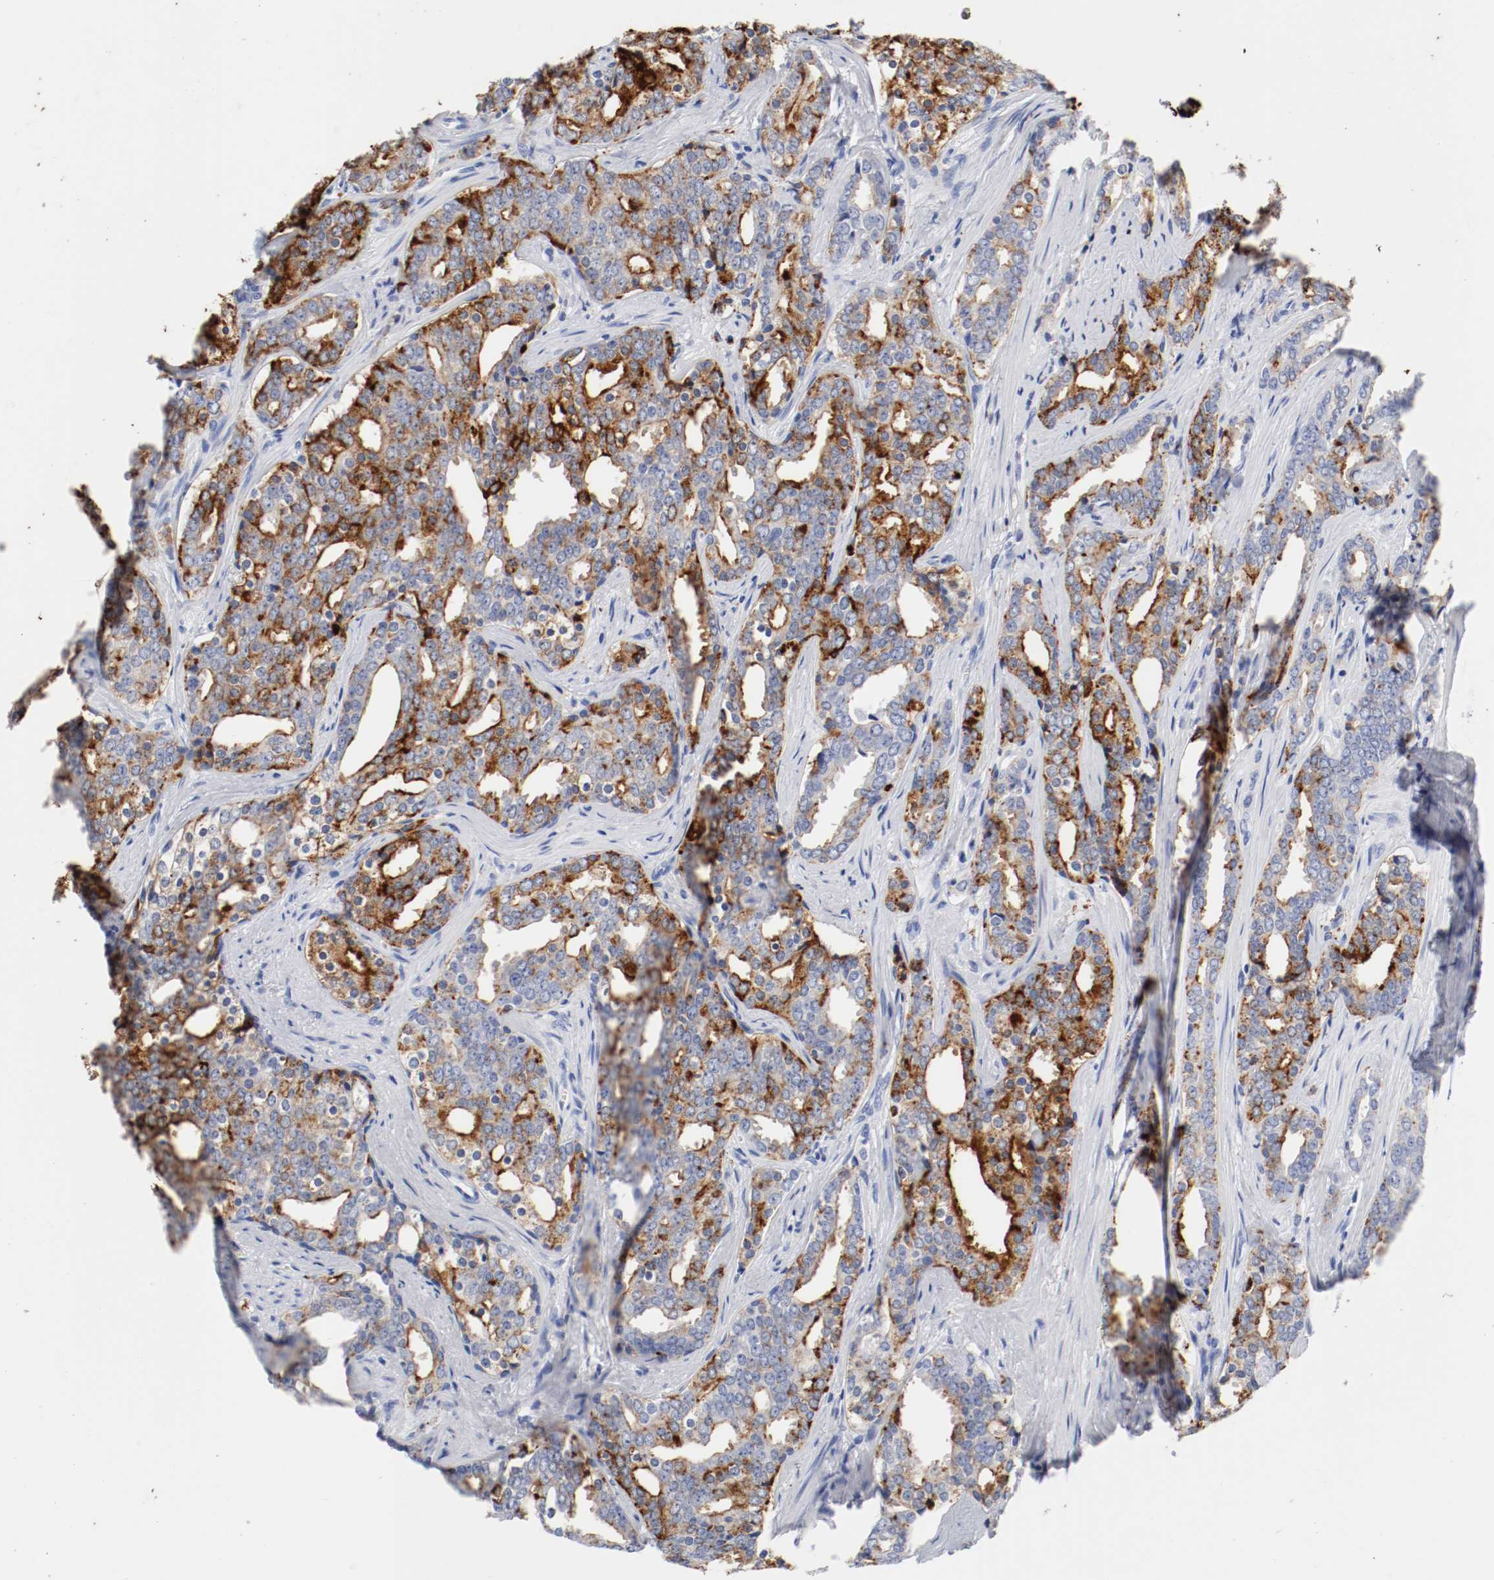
{"staining": {"intensity": "strong", "quantity": ">75%", "location": "cytoplasmic/membranous"}, "tissue": "prostate cancer", "cell_type": "Tumor cells", "image_type": "cancer", "snomed": [{"axis": "morphology", "description": "Adenocarcinoma, High grade"}, {"axis": "topography", "description": "Prostate"}], "caption": "Brown immunohistochemical staining in adenocarcinoma (high-grade) (prostate) exhibits strong cytoplasmic/membranous positivity in approximately >75% of tumor cells.", "gene": "GAD1", "patient": {"sex": "male", "age": 67}}